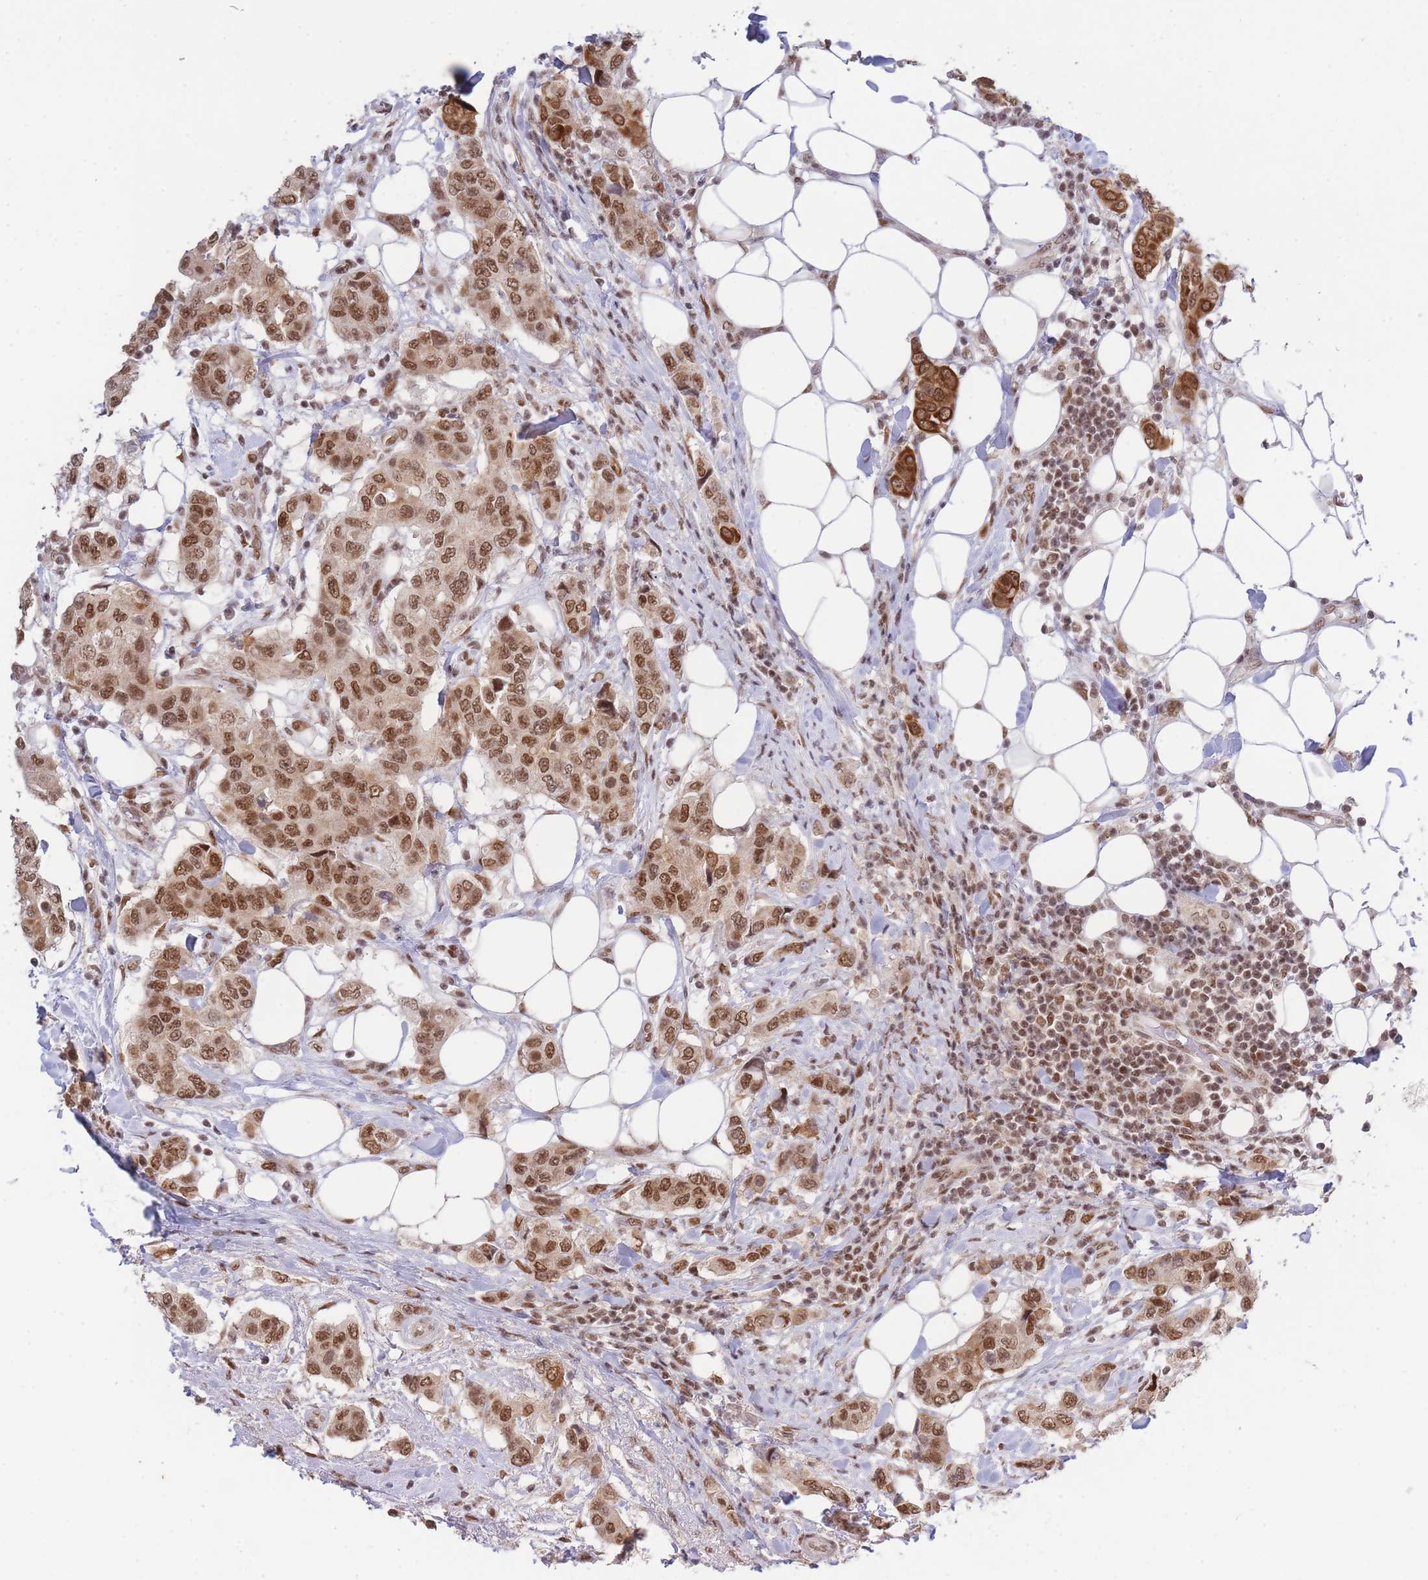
{"staining": {"intensity": "moderate", "quantity": ">75%", "location": "cytoplasmic/membranous,nuclear"}, "tissue": "breast cancer", "cell_type": "Tumor cells", "image_type": "cancer", "snomed": [{"axis": "morphology", "description": "Lobular carcinoma"}, {"axis": "topography", "description": "Breast"}], "caption": "This is an image of immunohistochemistry staining of breast cancer (lobular carcinoma), which shows moderate expression in the cytoplasmic/membranous and nuclear of tumor cells.", "gene": "CARD8", "patient": {"sex": "female", "age": 51}}